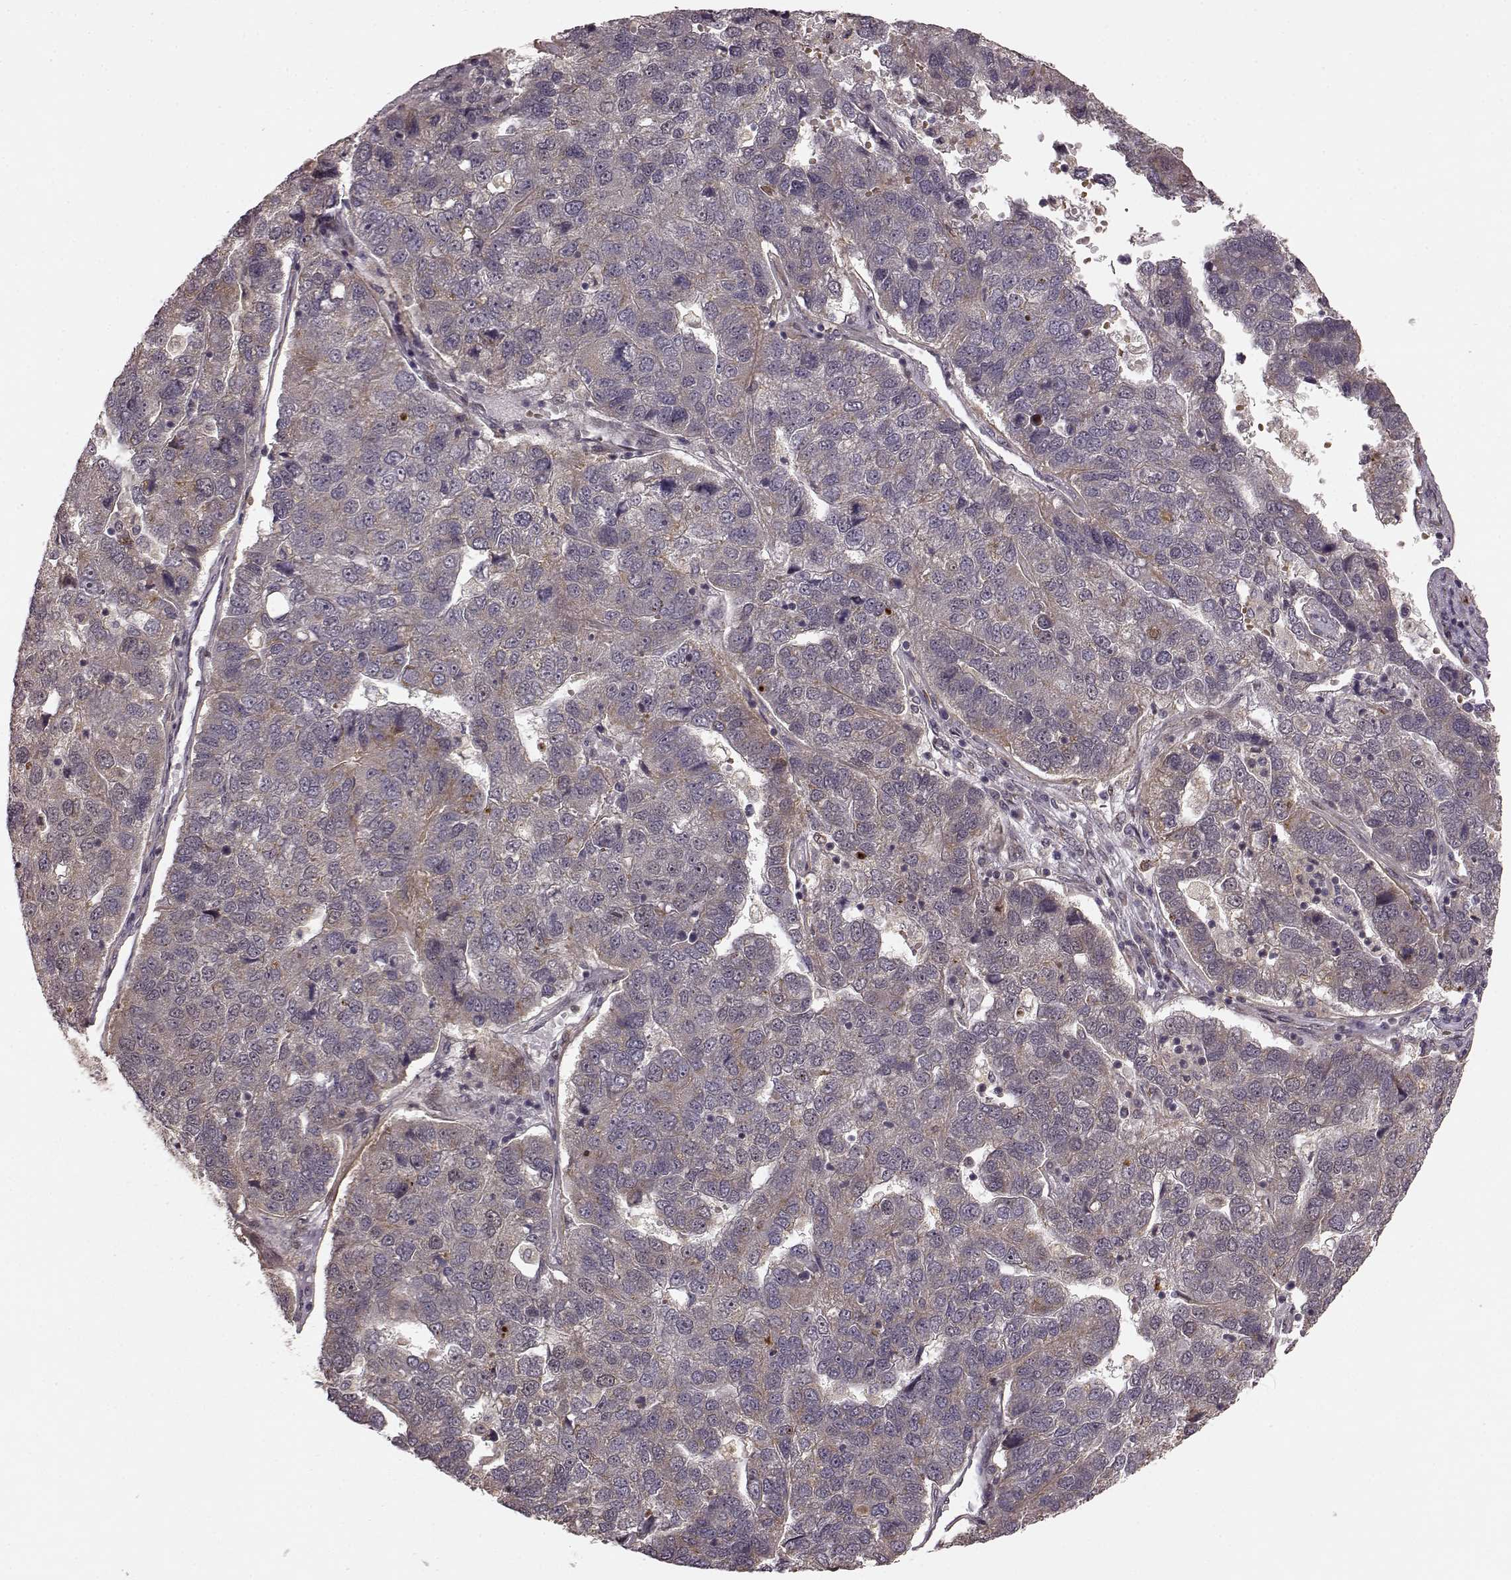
{"staining": {"intensity": "weak", "quantity": "25%-75%", "location": "cytoplasmic/membranous"}, "tissue": "pancreatic cancer", "cell_type": "Tumor cells", "image_type": "cancer", "snomed": [{"axis": "morphology", "description": "Adenocarcinoma, NOS"}, {"axis": "topography", "description": "Pancreas"}], "caption": "Human adenocarcinoma (pancreatic) stained with a protein marker shows weak staining in tumor cells.", "gene": "SLC12A9", "patient": {"sex": "female", "age": 61}}